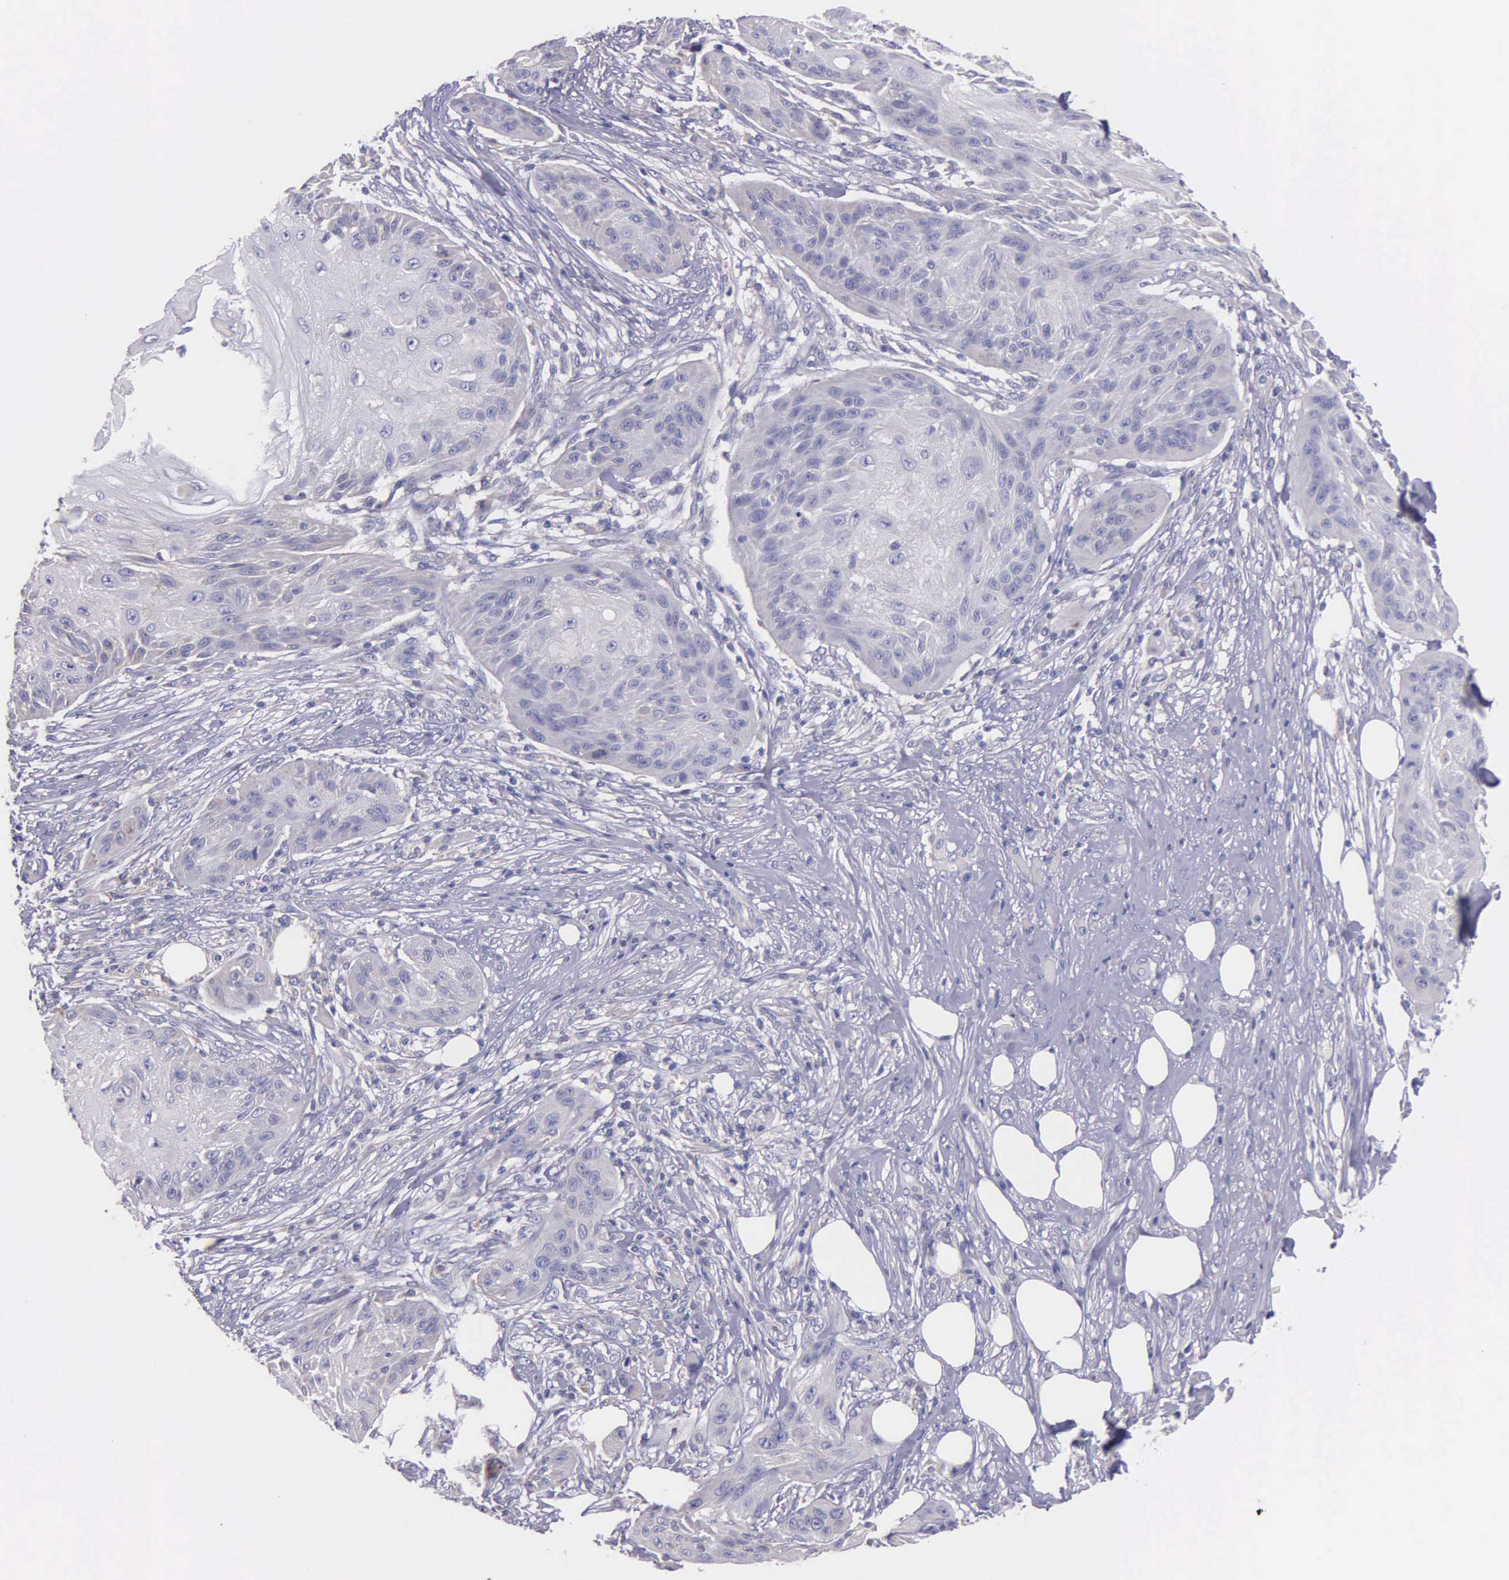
{"staining": {"intensity": "negative", "quantity": "none", "location": "none"}, "tissue": "skin cancer", "cell_type": "Tumor cells", "image_type": "cancer", "snomed": [{"axis": "morphology", "description": "Squamous cell carcinoma, NOS"}, {"axis": "topography", "description": "Skin"}], "caption": "This photomicrograph is of skin cancer (squamous cell carcinoma) stained with IHC to label a protein in brown with the nuclei are counter-stained blue. There is no positivity in tumor cells. (DAB (3,3'-diaminobenzidine) immunohistochemistry visualized using brightfield microscopy, high magnification).", "gene": "MIA2", "patient": {"sex": "female", "age": 88}}